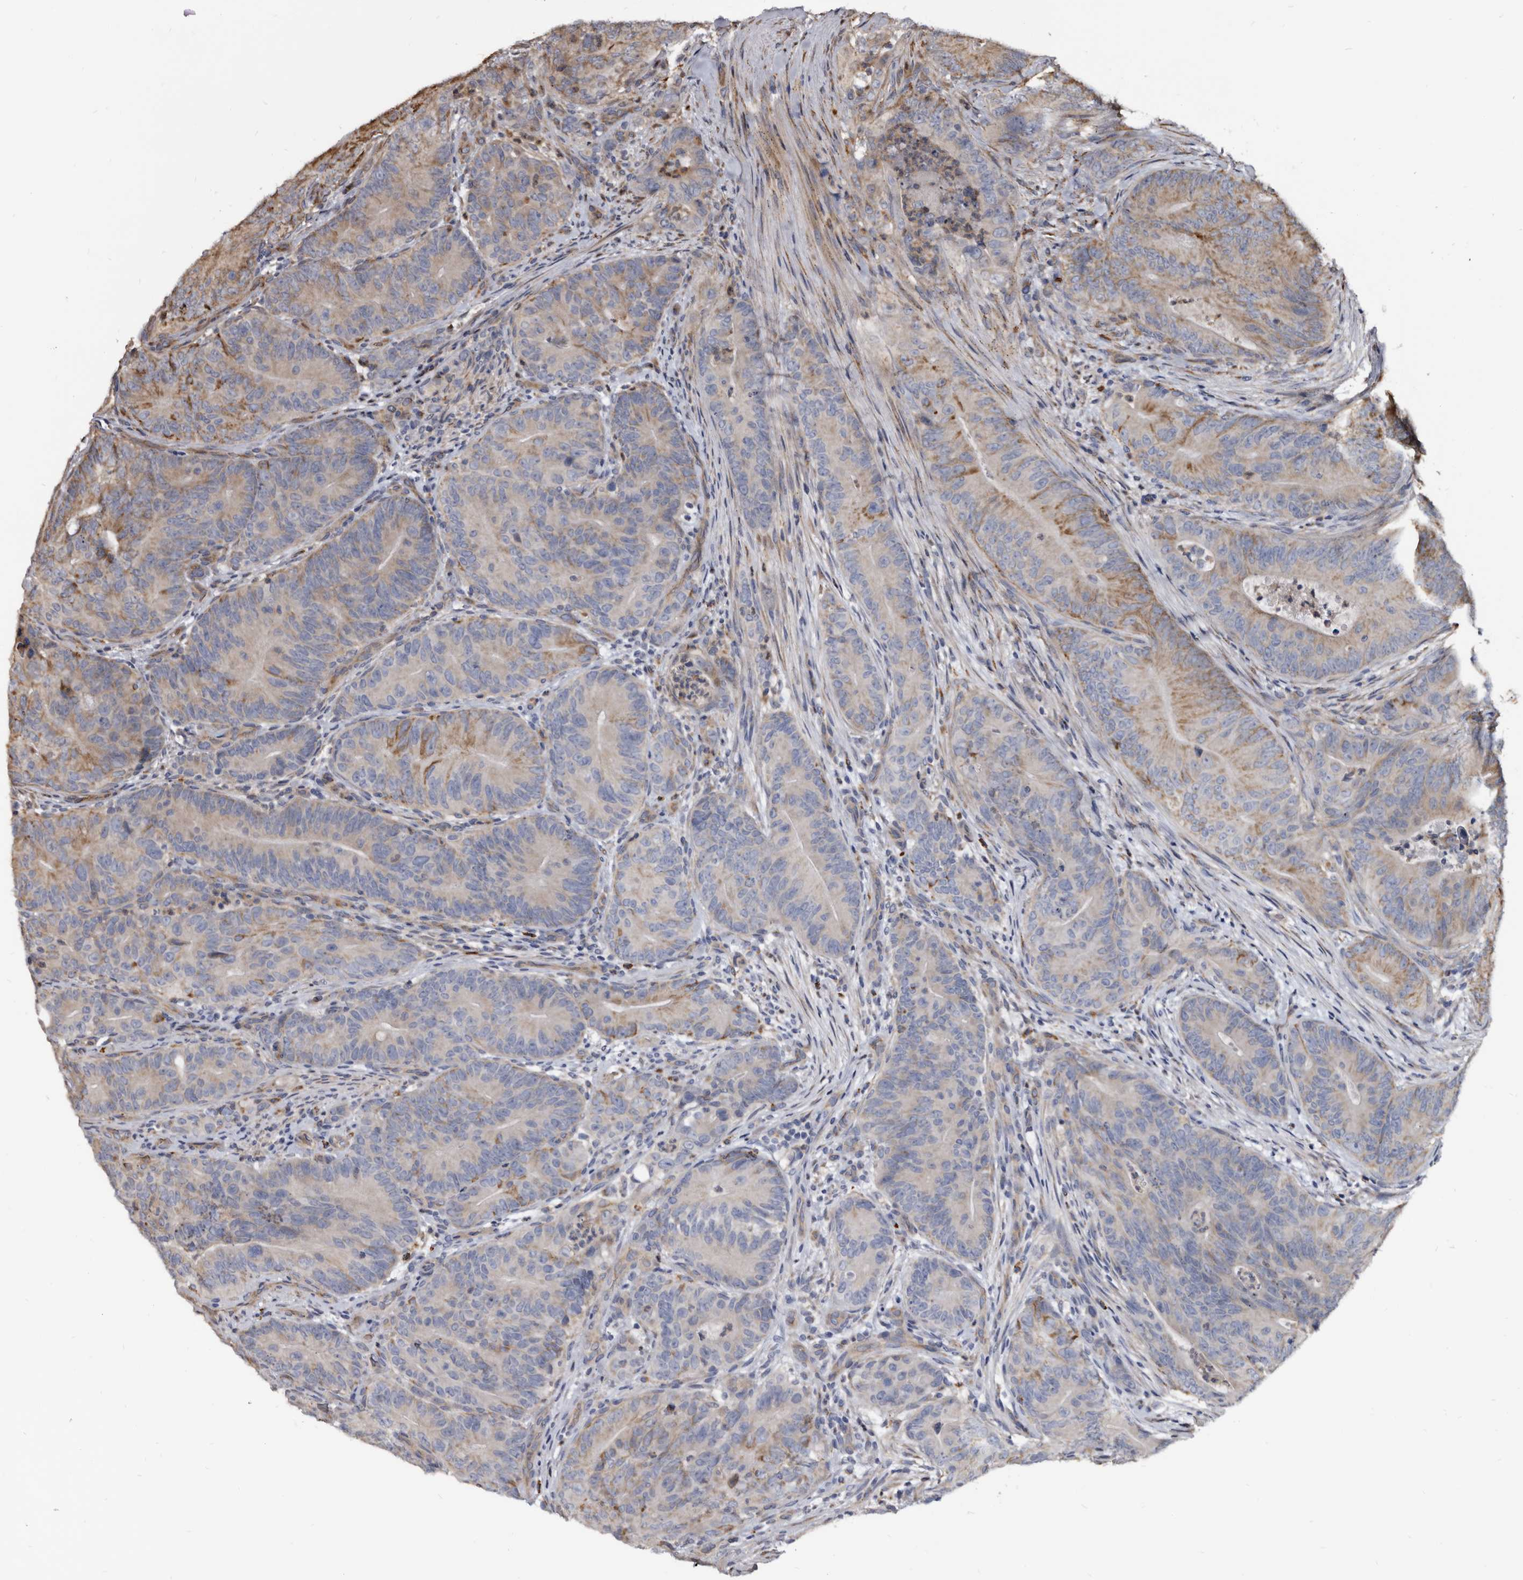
{"staining": {"intensity": "moderate", "quantity": "<25%", "location": "cytoplasmic/membranous"}, "tissue": "colorectal cancer", "cell_type": "Tumor cells", "image_type": "cancer", "snomed": [{"axis": "morphology", "description": "Normal tissue, NOS"}, {"axis": "topography", "description": "Colon"}], "caption": "IHC image of neoplastic tissue: human colorectal cancer stained using IHC exhibits low levels of moderate protein expression localized specifically in the cytoplasmic/membranous of tumor cells, appearing as a cytoplasmic/membranous brown color.", "gene": "CTSA", "patient": {"sex": "female", "age": 82}}